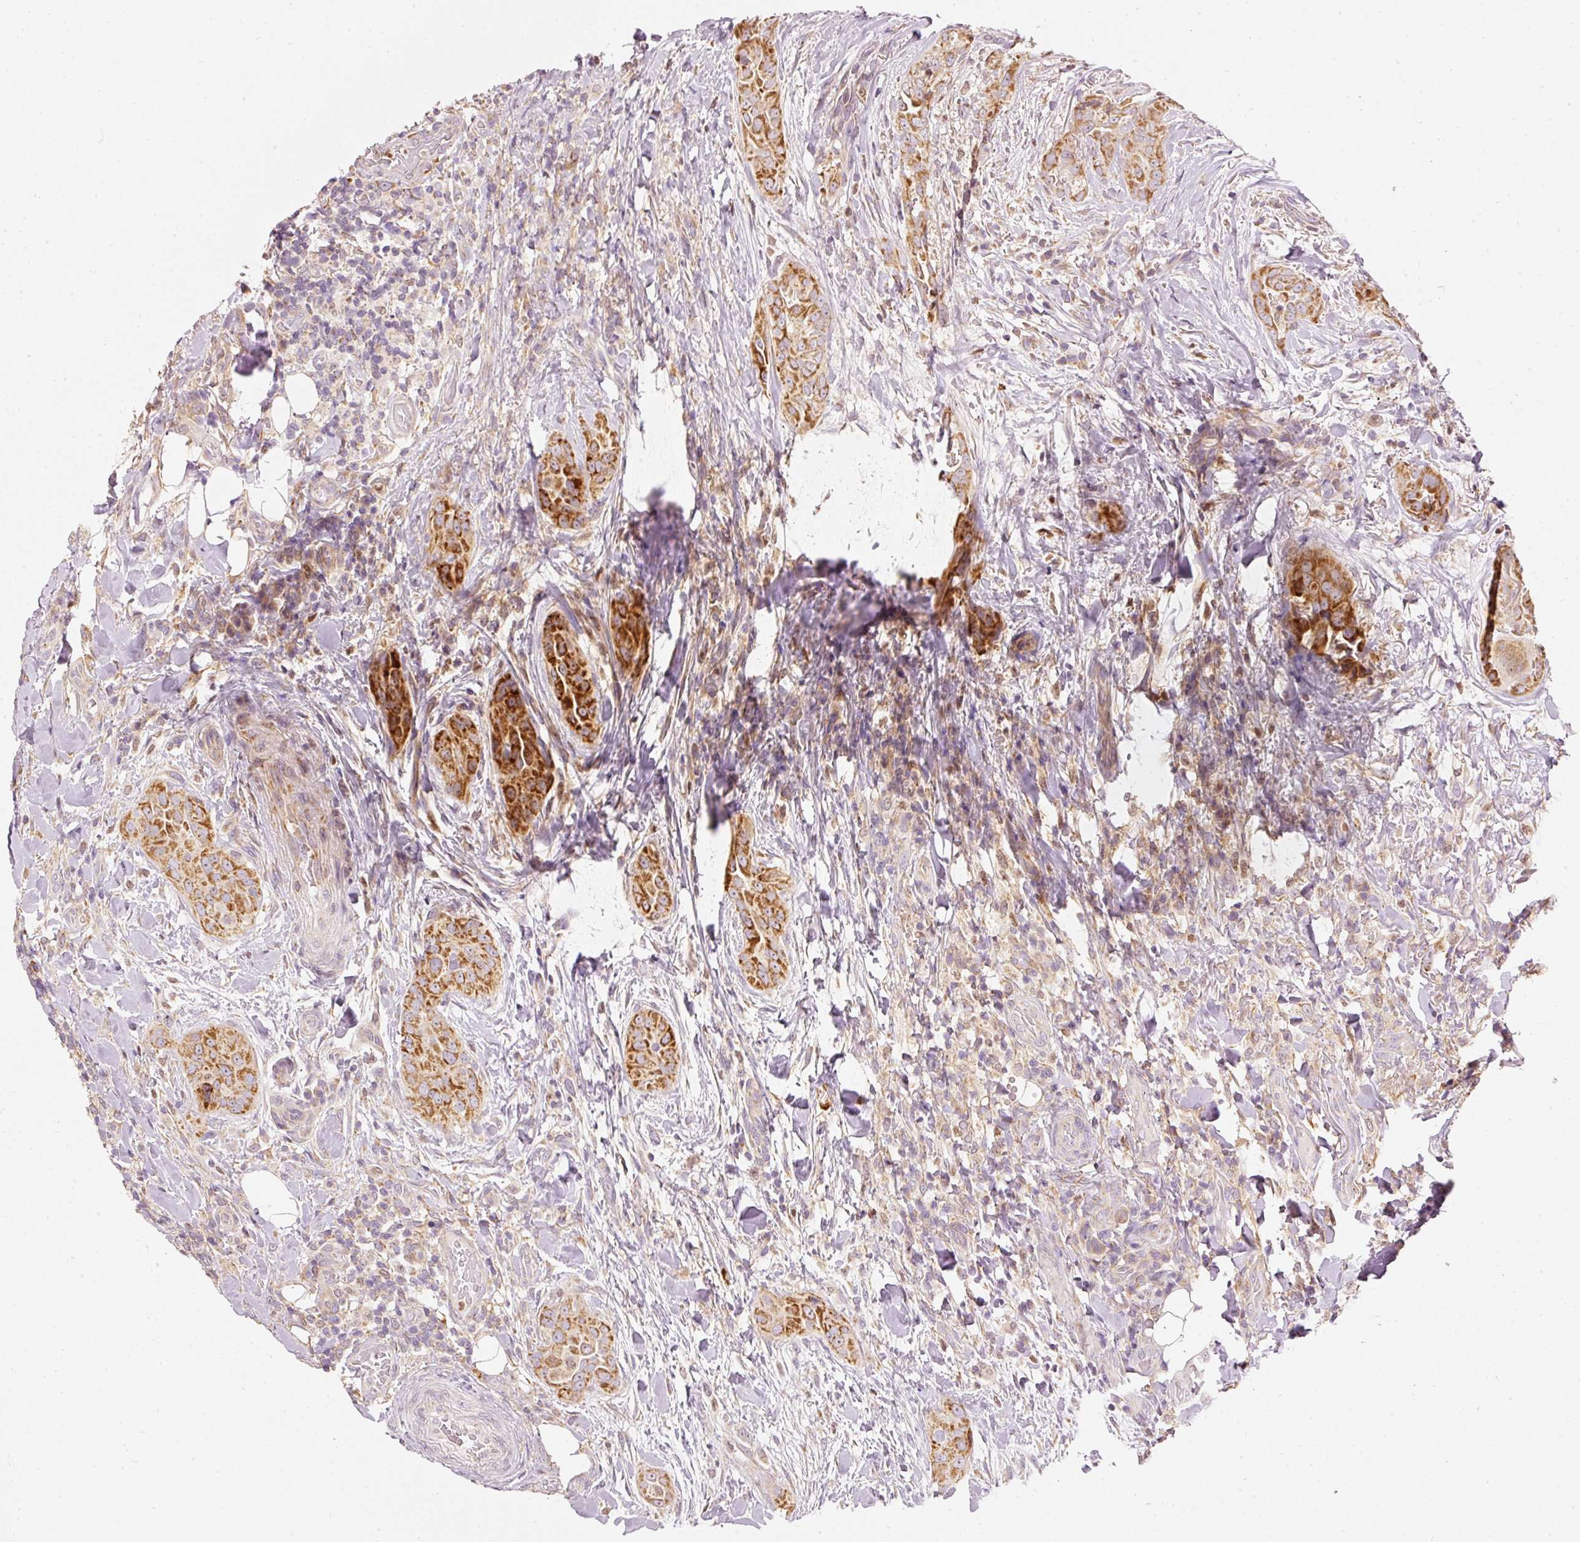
{"staining": {"intensity": "strong", "quantity": ">75%", "location": "cytoplasmic/membranous"}, "tissue": "thyroid cancer", "cell_type": "Tumor cells", "image_type": "cancer", "snomed": [{"axis": "morphology", "description": "Papillary adenocarcinoma, NOS"}, {"axis": "topography", "description": "Thyroid gland"}], "caption": "Immunohistochemical staining of thyroid cancer demonstrates strong cytoplasmic/membranous protein expression in approximately >75% of tumor cells. The staining was performed using DAB (3,3'-diaminobenzidine) to visualize the protein expression in brown, while the nuclei were stained in blue with hematoxylin (Magnification: 20x).", "gene": "MTHFD1L", "patient": {"sex": "male", "age": 61}}